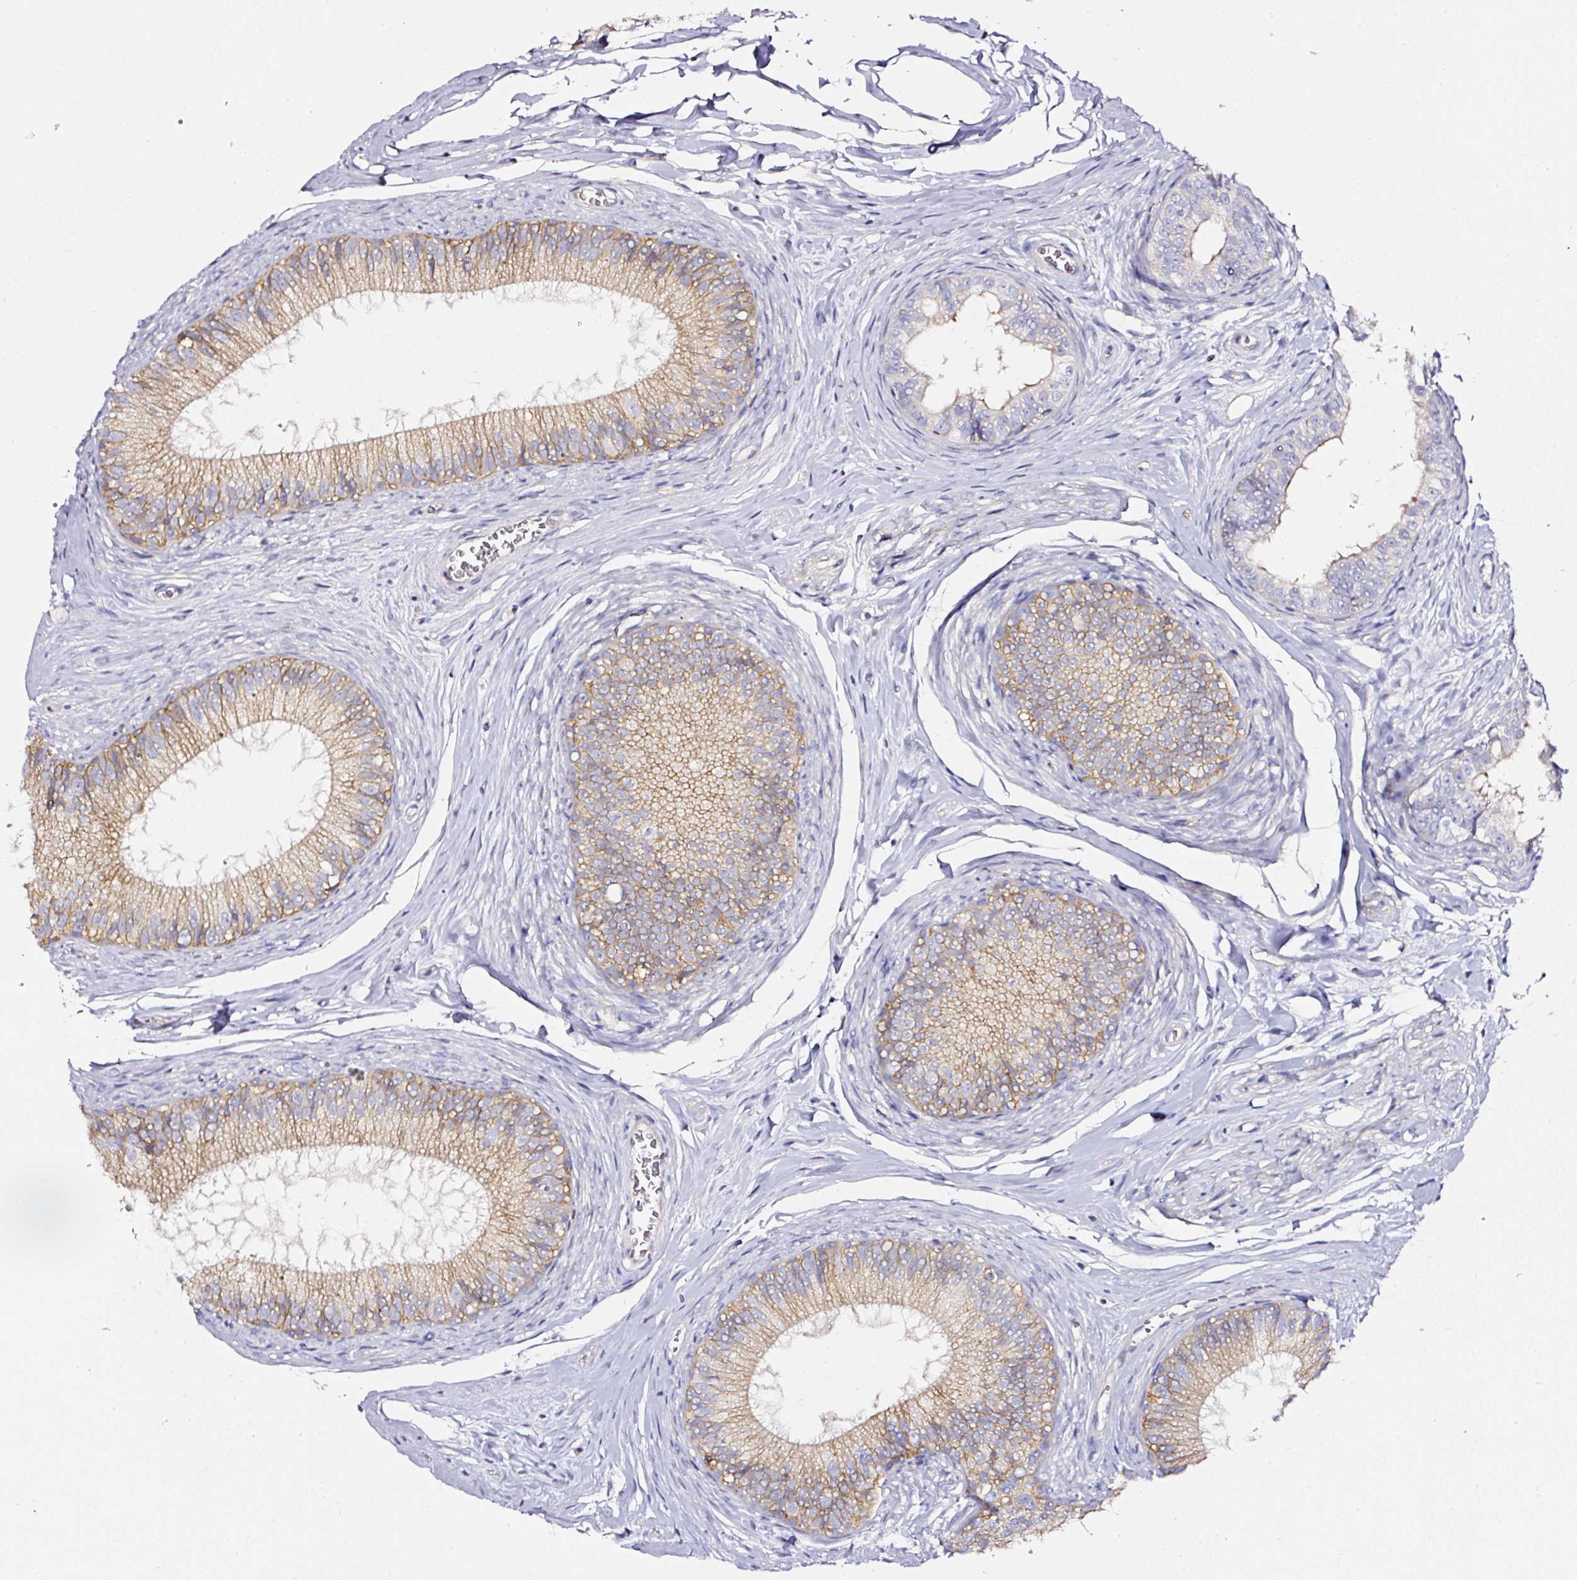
{"staining": {"intensity": "moderate", "quantity": "25%-75%", "location": "cytoplasmic/membranous"}, "tissue": "epididymis", "cell_type": "Glandular cells", "image_type": "normal", "snomed": [{"axis": "morphology", "description": "Normal tissue, NOS"}, {"axis": "topography", "description": "Epididymis"}], "caption": "Immunohistochemical staining of unremarkable epididymis reveals medium levels of moderate cytoplasmic/membranous staining in about 25%-75% of glandular cells. Immunohistochemistry (ihc) stains the protein in brown and the nuclei are stained blue.", "gene": "CD47", "patient": {"sex": "male", "age": 25}}